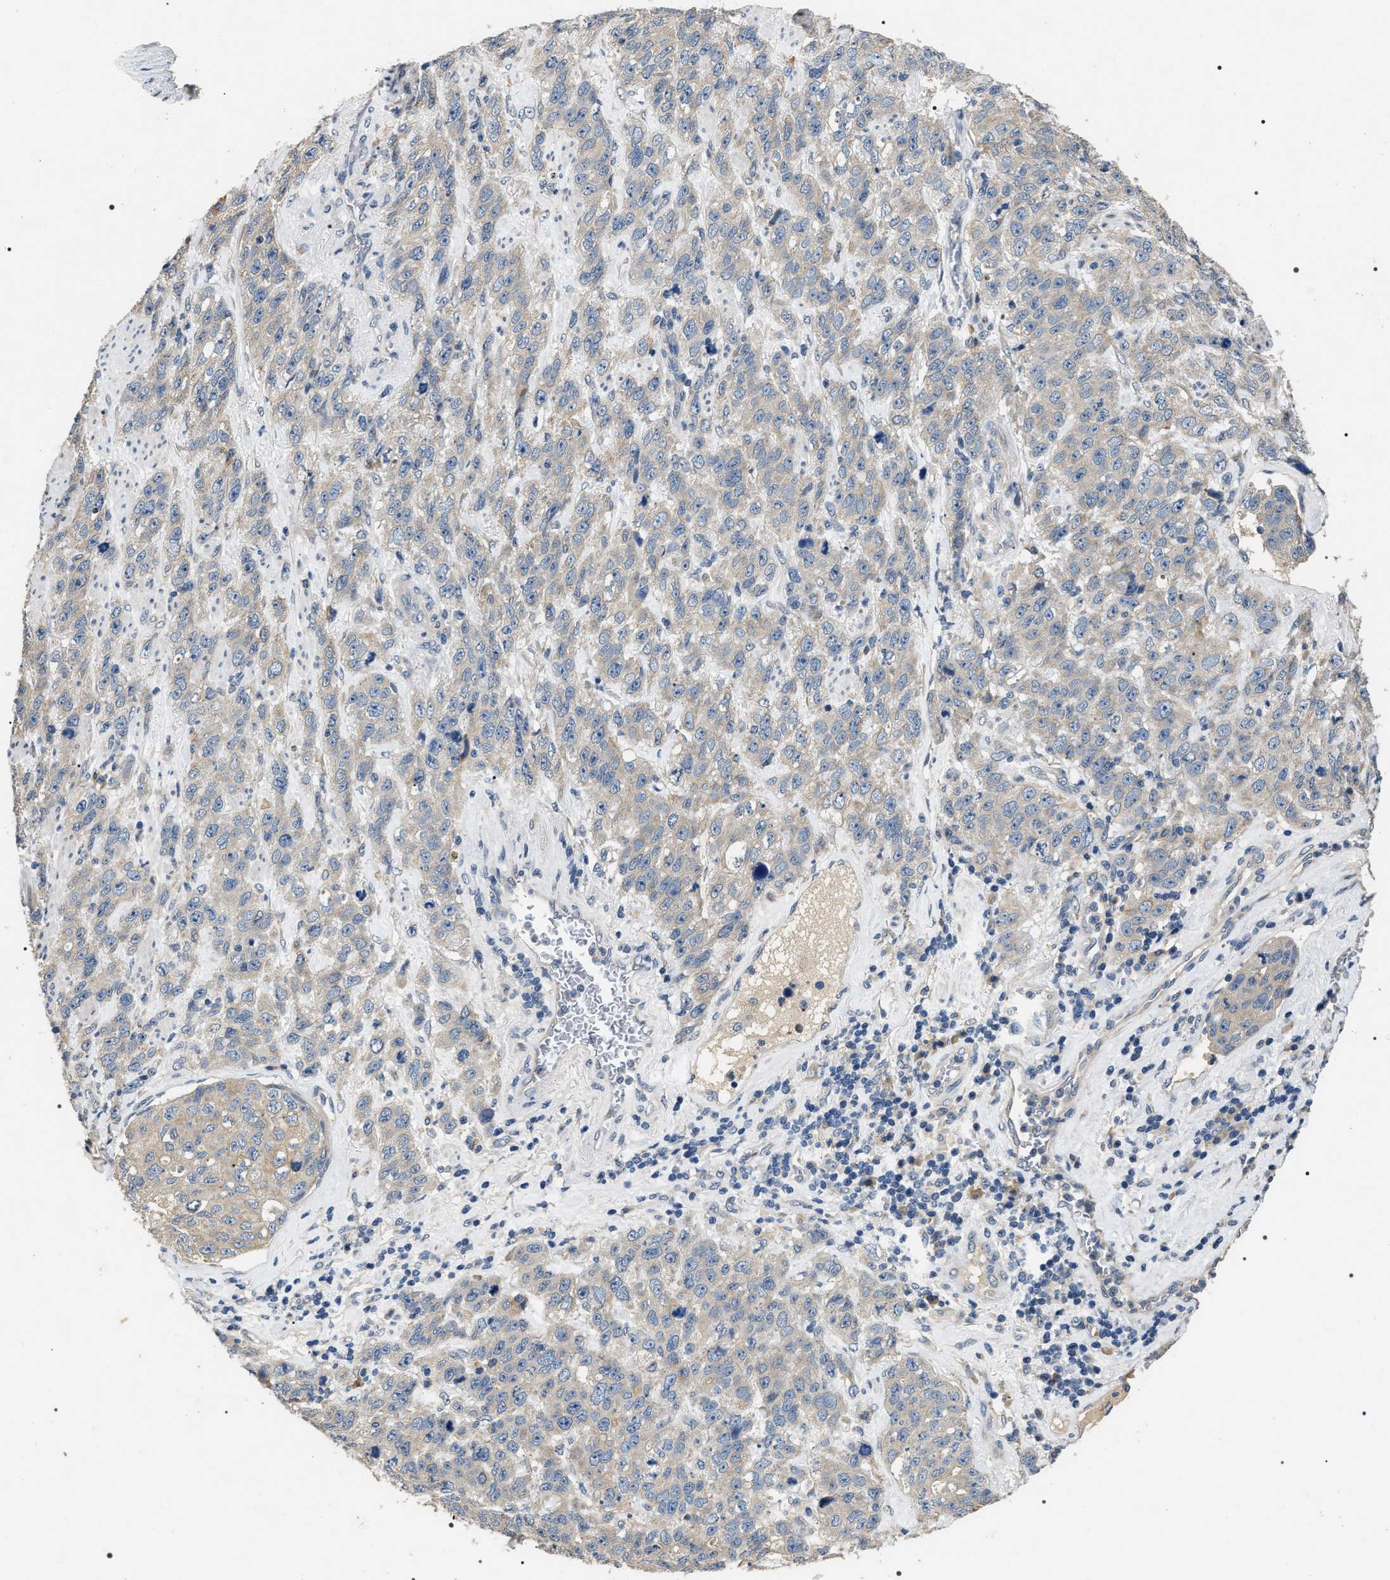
{"staining": {"intensity": "negative", "quantity": "none", "location": "none"}, "tissue": "stomach cancer", "cell_type": "Tumor cells", "image_type": "cancer", "snomed": [{"axis": "morphology", "description": "Adenocarcinoma, NOS"}, {"axis": "topography", "description": "Stomach"}], "caption": "Tumor cells show no significant positivity in stomach cancer (adenocarcinoma).", "gene": "IFT81", "patient": {"sex": "male", "age": 48}}